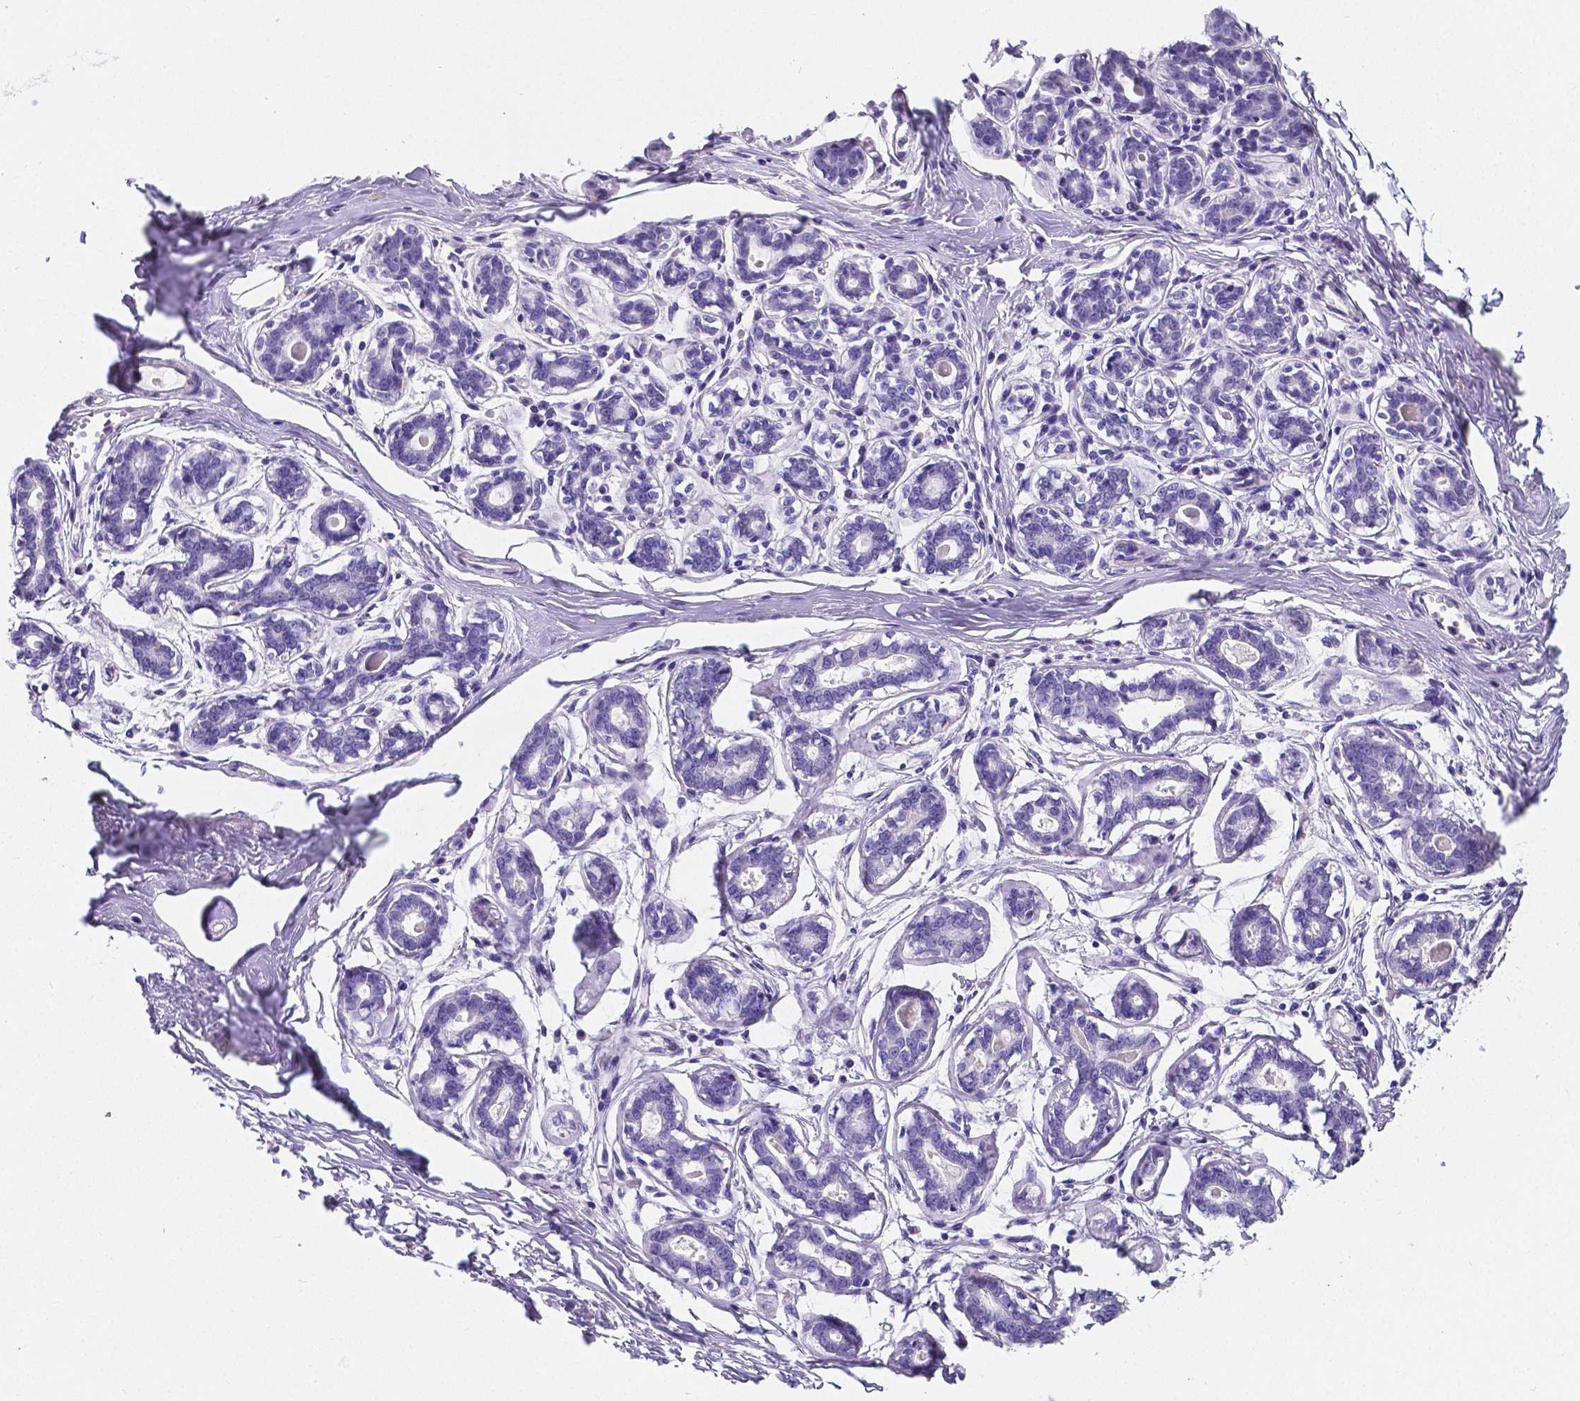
{"staining": {"intensity": "negative", "quantity": "none", "location": "none"}, "tissue": "breast", "cell_type": "Adipocytes", "image_type": "normal", "snomed": [{"axis": "morphology", "description": "Normal tissue, NOS"}, {"axis": "topography", "description": "Skin"}, {"axis": "topography", "description": "Breast"}], "caption": "IHC of benign human breast exhibits no positivity in adipocytes.", "gene": "SATB2", "patient": {"sex": "female", "age": 43}}